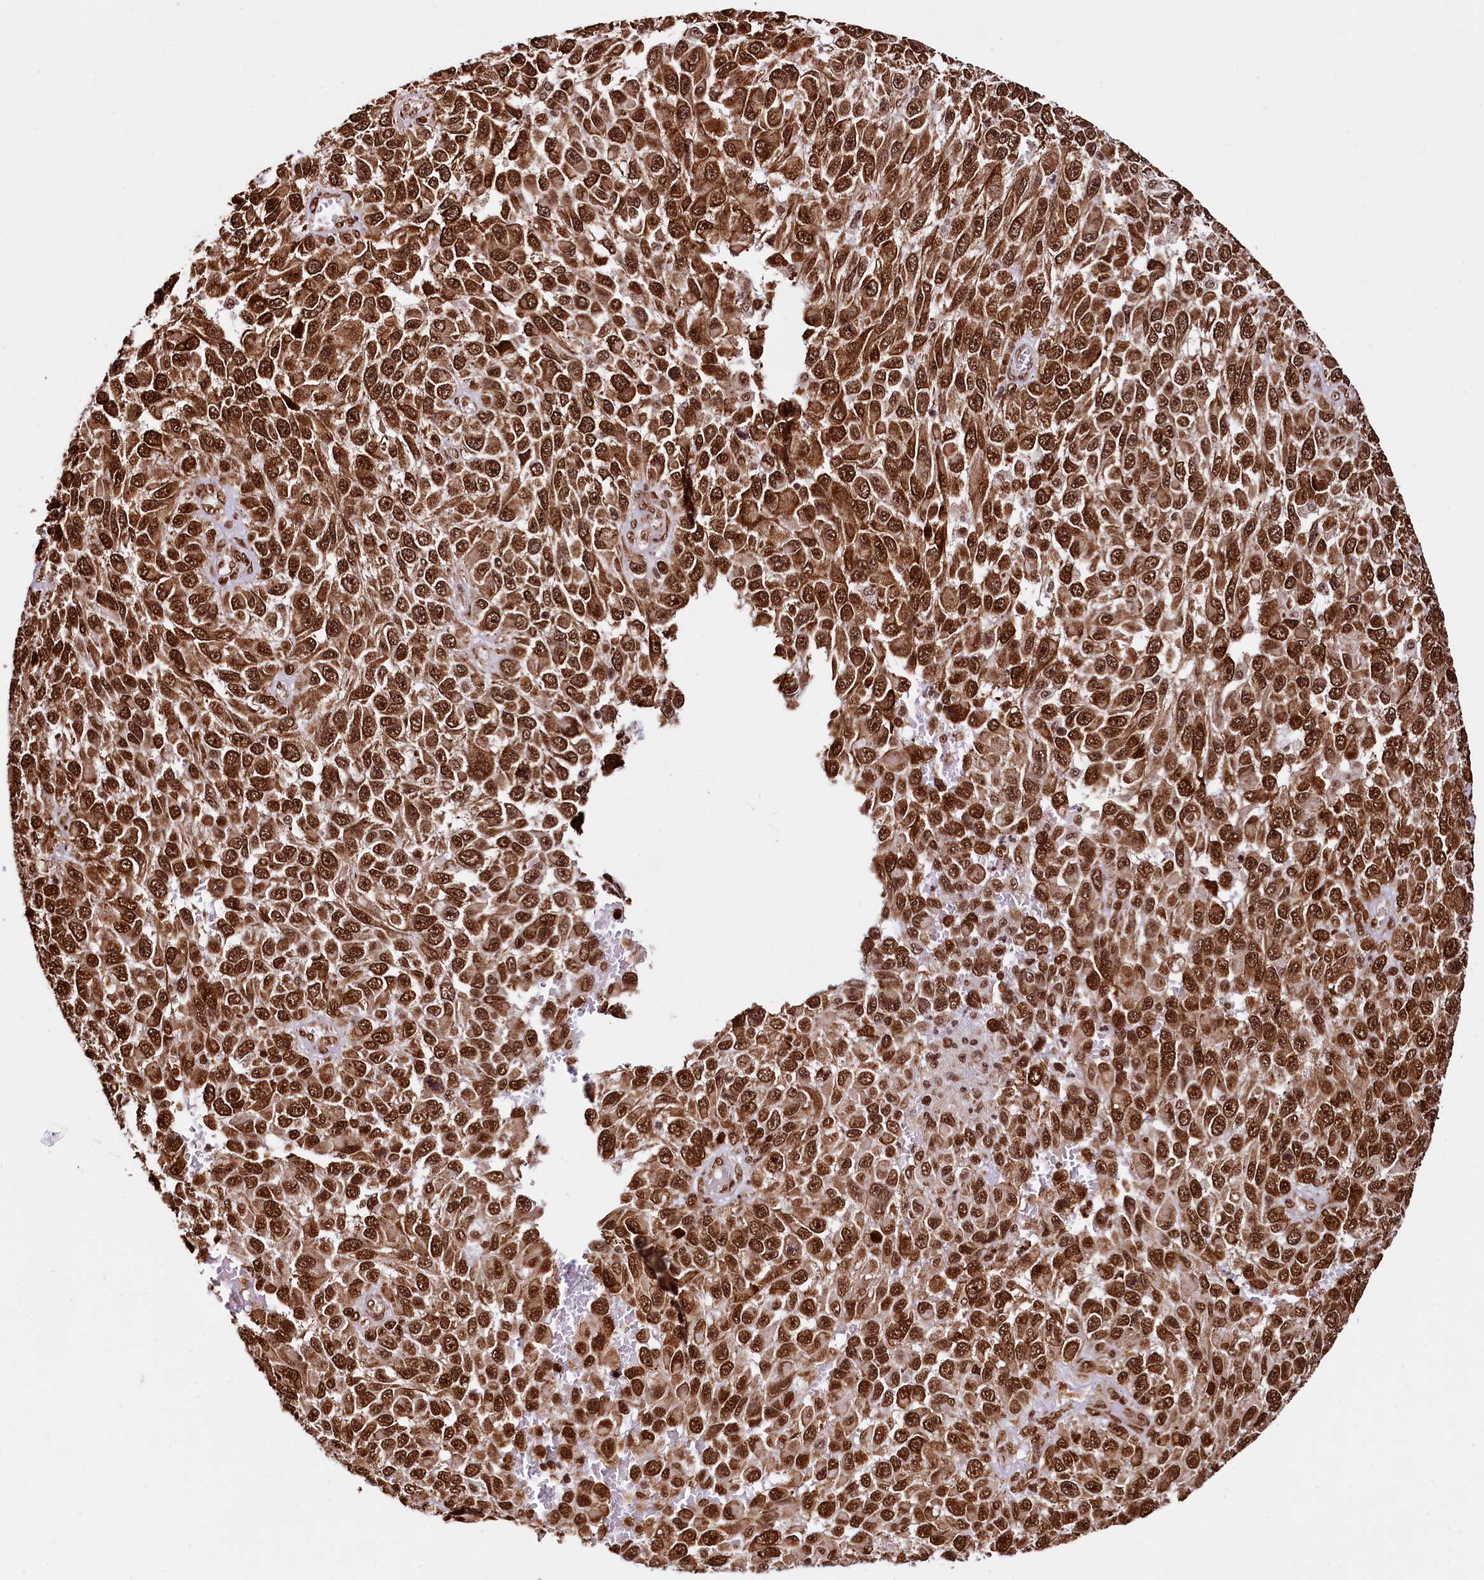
{"staining": {"intensity": "strong", "quantity": ">75%", "location": "cytoplasmic/membranous,nuclear"}, "tissue": "melanoma", "cell_type": "Tumor cells", "image_type": "cancer", "snomed": [{"axis": "morphology", "description": "Normal tissue, NOS"}, {"axis": "morphology", "description": "Malignant melanoma, NOS"}, {"axis": "topography", "description": "Skin"}], "caption": "Malignant melanoma stained for a protein displays strong cytoplasmic/membranous and nuclear positivity in tumor cells.", "gene": "PDS5B", "patient": {"sex": "female", "age": 96}}